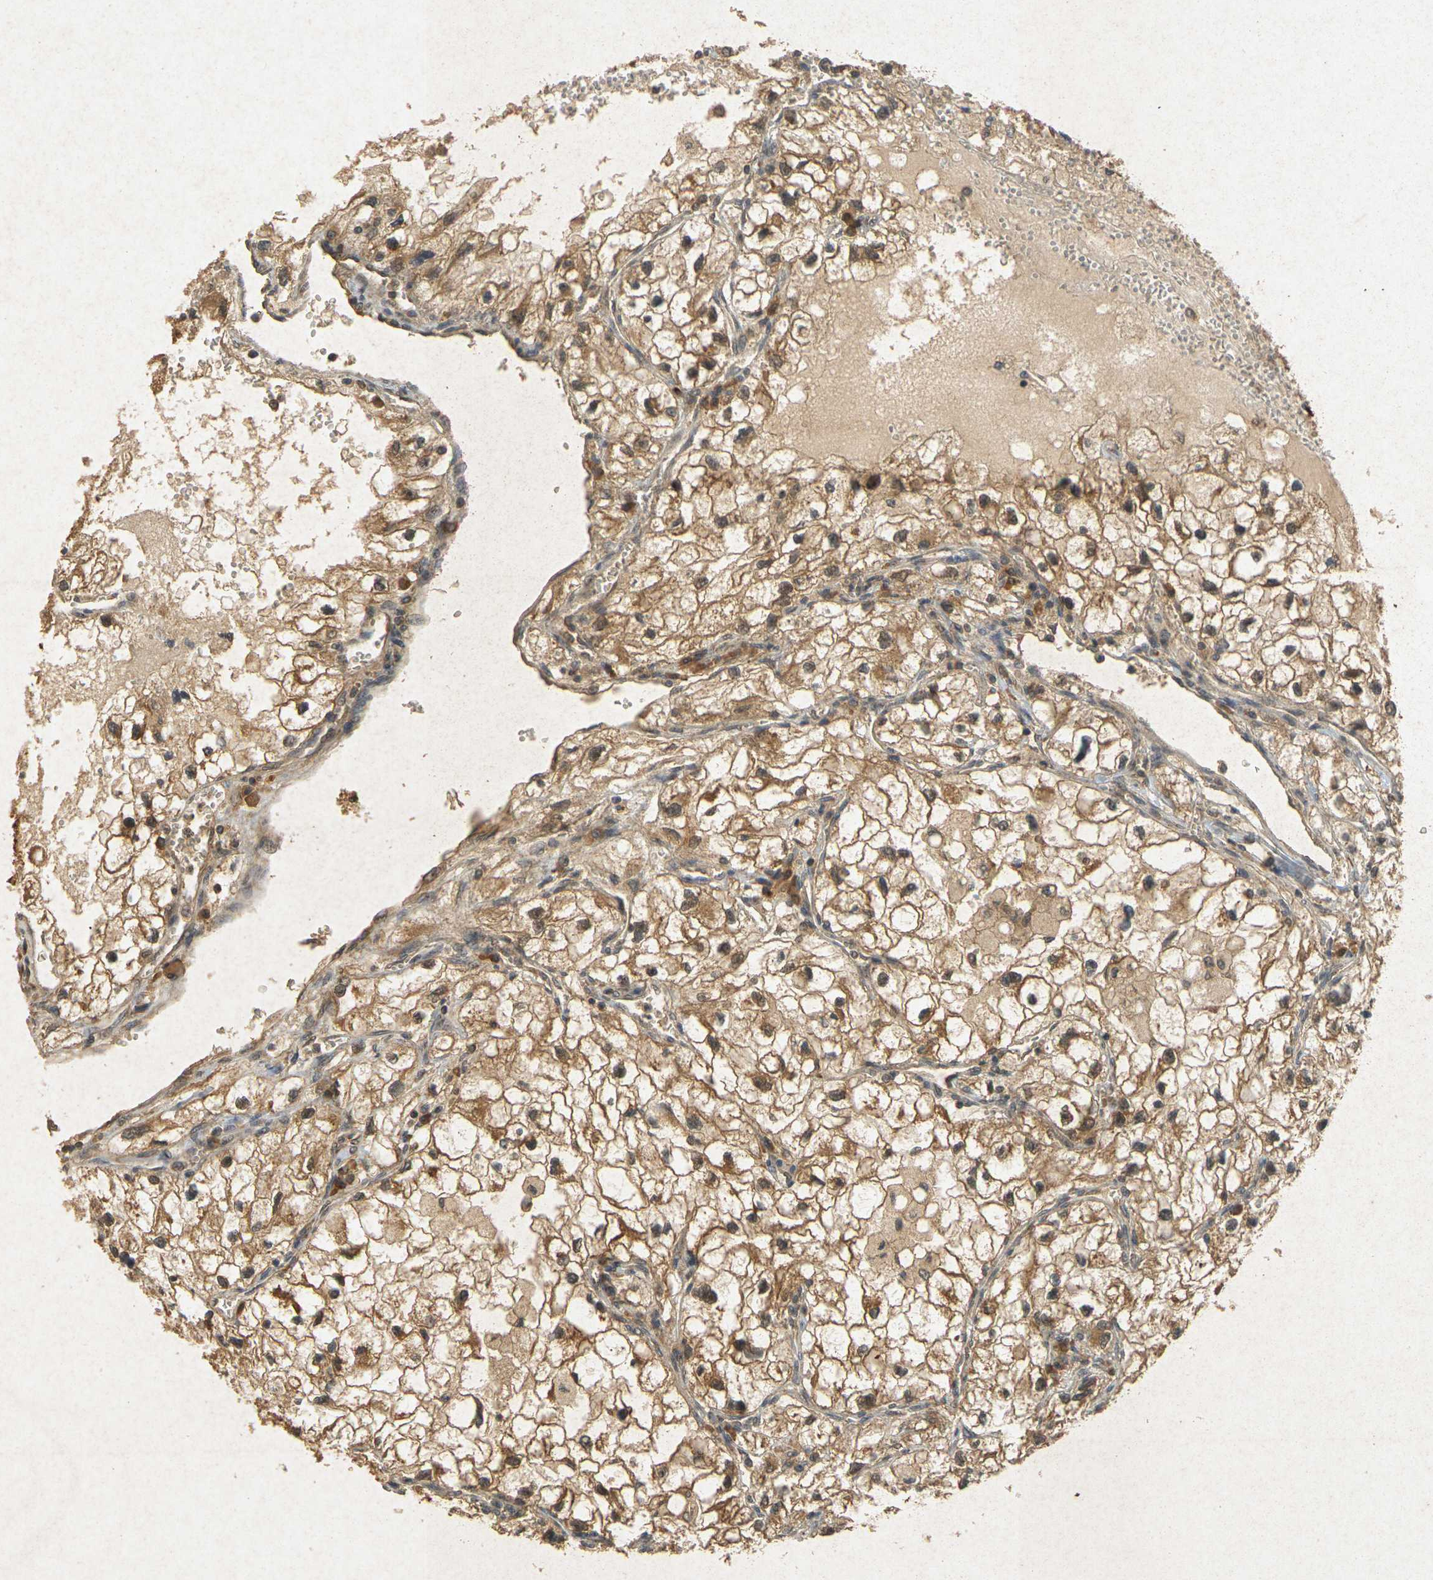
{"staining": {"intensity": "moderate", "quantity": ">75%", "location": "cytoplasmic/membranous"}, "tissue": "renal cancer", "cell_type": "Tumor cells", "image_type": "cancer", "snomed": [{"axis": "morphology", "description": "Adenocarcinoma, NOS"}, {"axis": "topography", "description": "Kidney"}], "caption": "High-magnification brightfield microscopy of adenocarcinoma (renal) stained with DAB (brown) and counterstained with hematoxylin (blue). tumor cells exhibit moderate cytoplasmic/membranous positivity is seen in about>75% of cells.", "gene": "ERN1", "patient": {"sex": "female", "age": 70}}